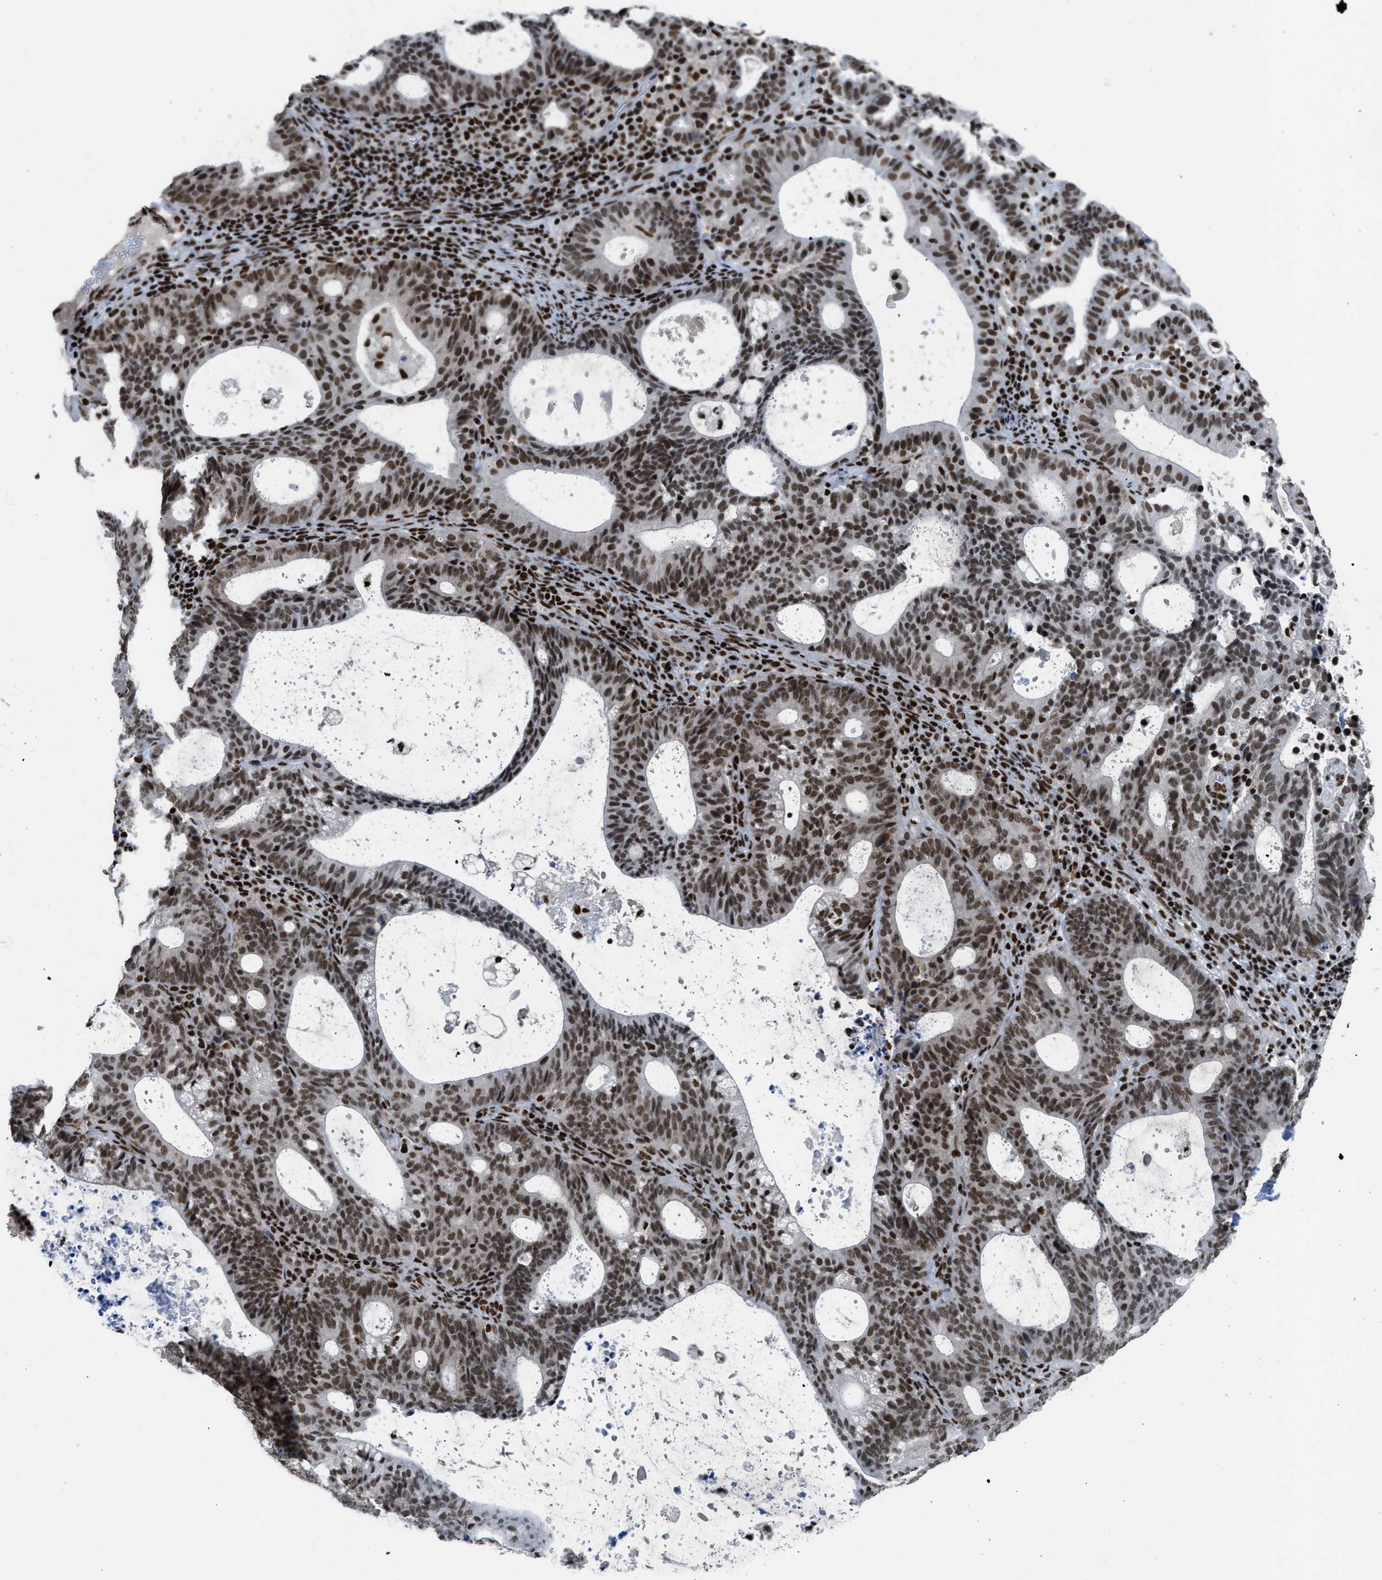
{"staining": {"intensity": "strong", "quantity": ">75%", "location": "nuclear"}, "tissue": "endometrial cancer", "cell_type": "Tumor cells", "image_type": "cancer", "snomed": [{"axis": "morphology", "description": "Adenocarcinoma, NOS"}, {"axis": "topography", "description": "Uterus"}], "caption": "There is high levels of strong nuclear expression in tumor cells of endometrial cancer (adenocarcinoma), as demonstrated by immunohistochemical staining (brown color).", "gene": "SCAF4", "patient": {"sex": "female", "age": 83}}